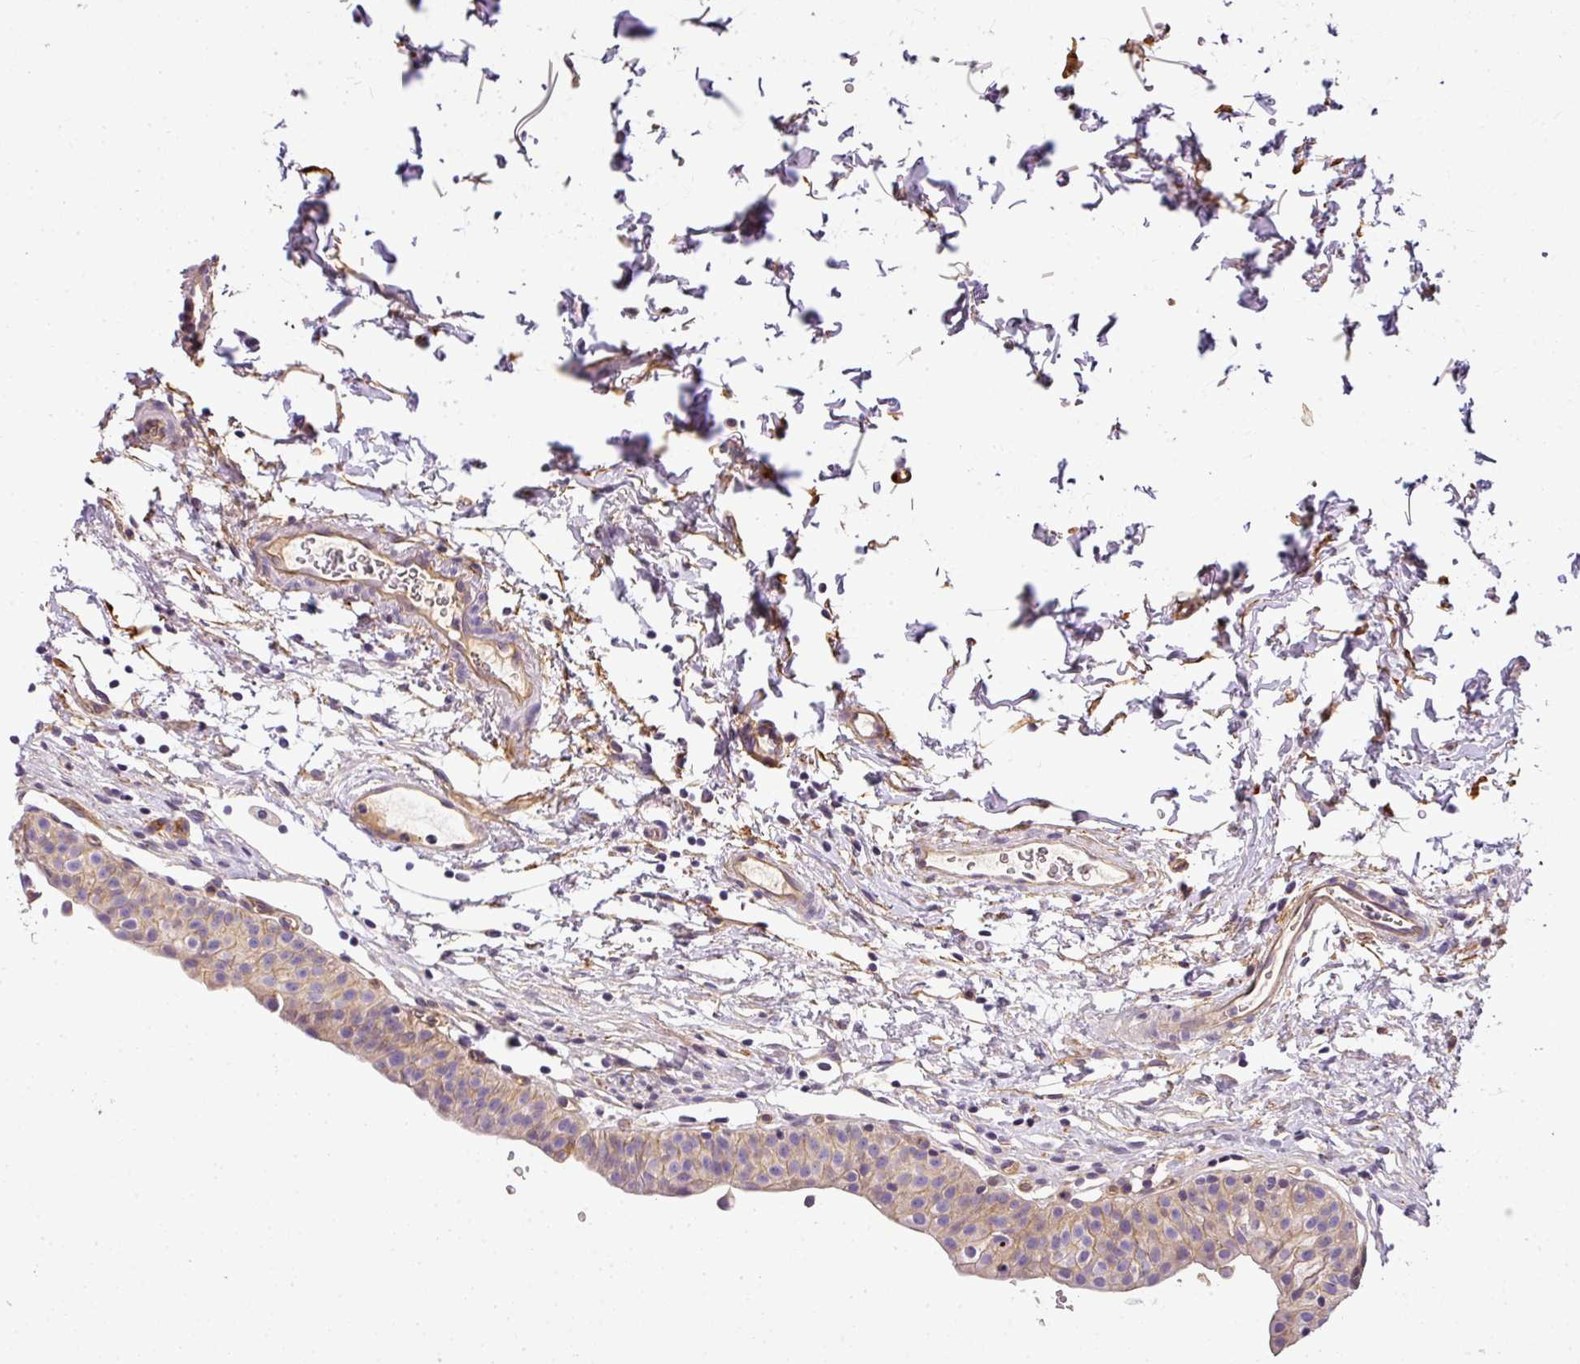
{"staining": {"intensity": "moderate", "quantity": "<25%", "location": "cytoplasmic/membranous"}, "tissue": "urinary bladder", "cell_type": "Urothelial cells", "image_type": "normal", "snomed": [{"axis": "morphology", "description": "Normal tissue, NOS"}, {"axis": "topography", "description": "Urinary bladder"}, {"axis": "topography", "description": "Peripheral nerve tissue"}], "caption": "DAB immunohistochemical staining of unremarkable human urinary bladder exhibits moderate cytoplasmic/membranous protein expression in approximately <25% of urothelial cells.", "gene": "OR11H4", "patient": {"sex": "male", "age": 55}}